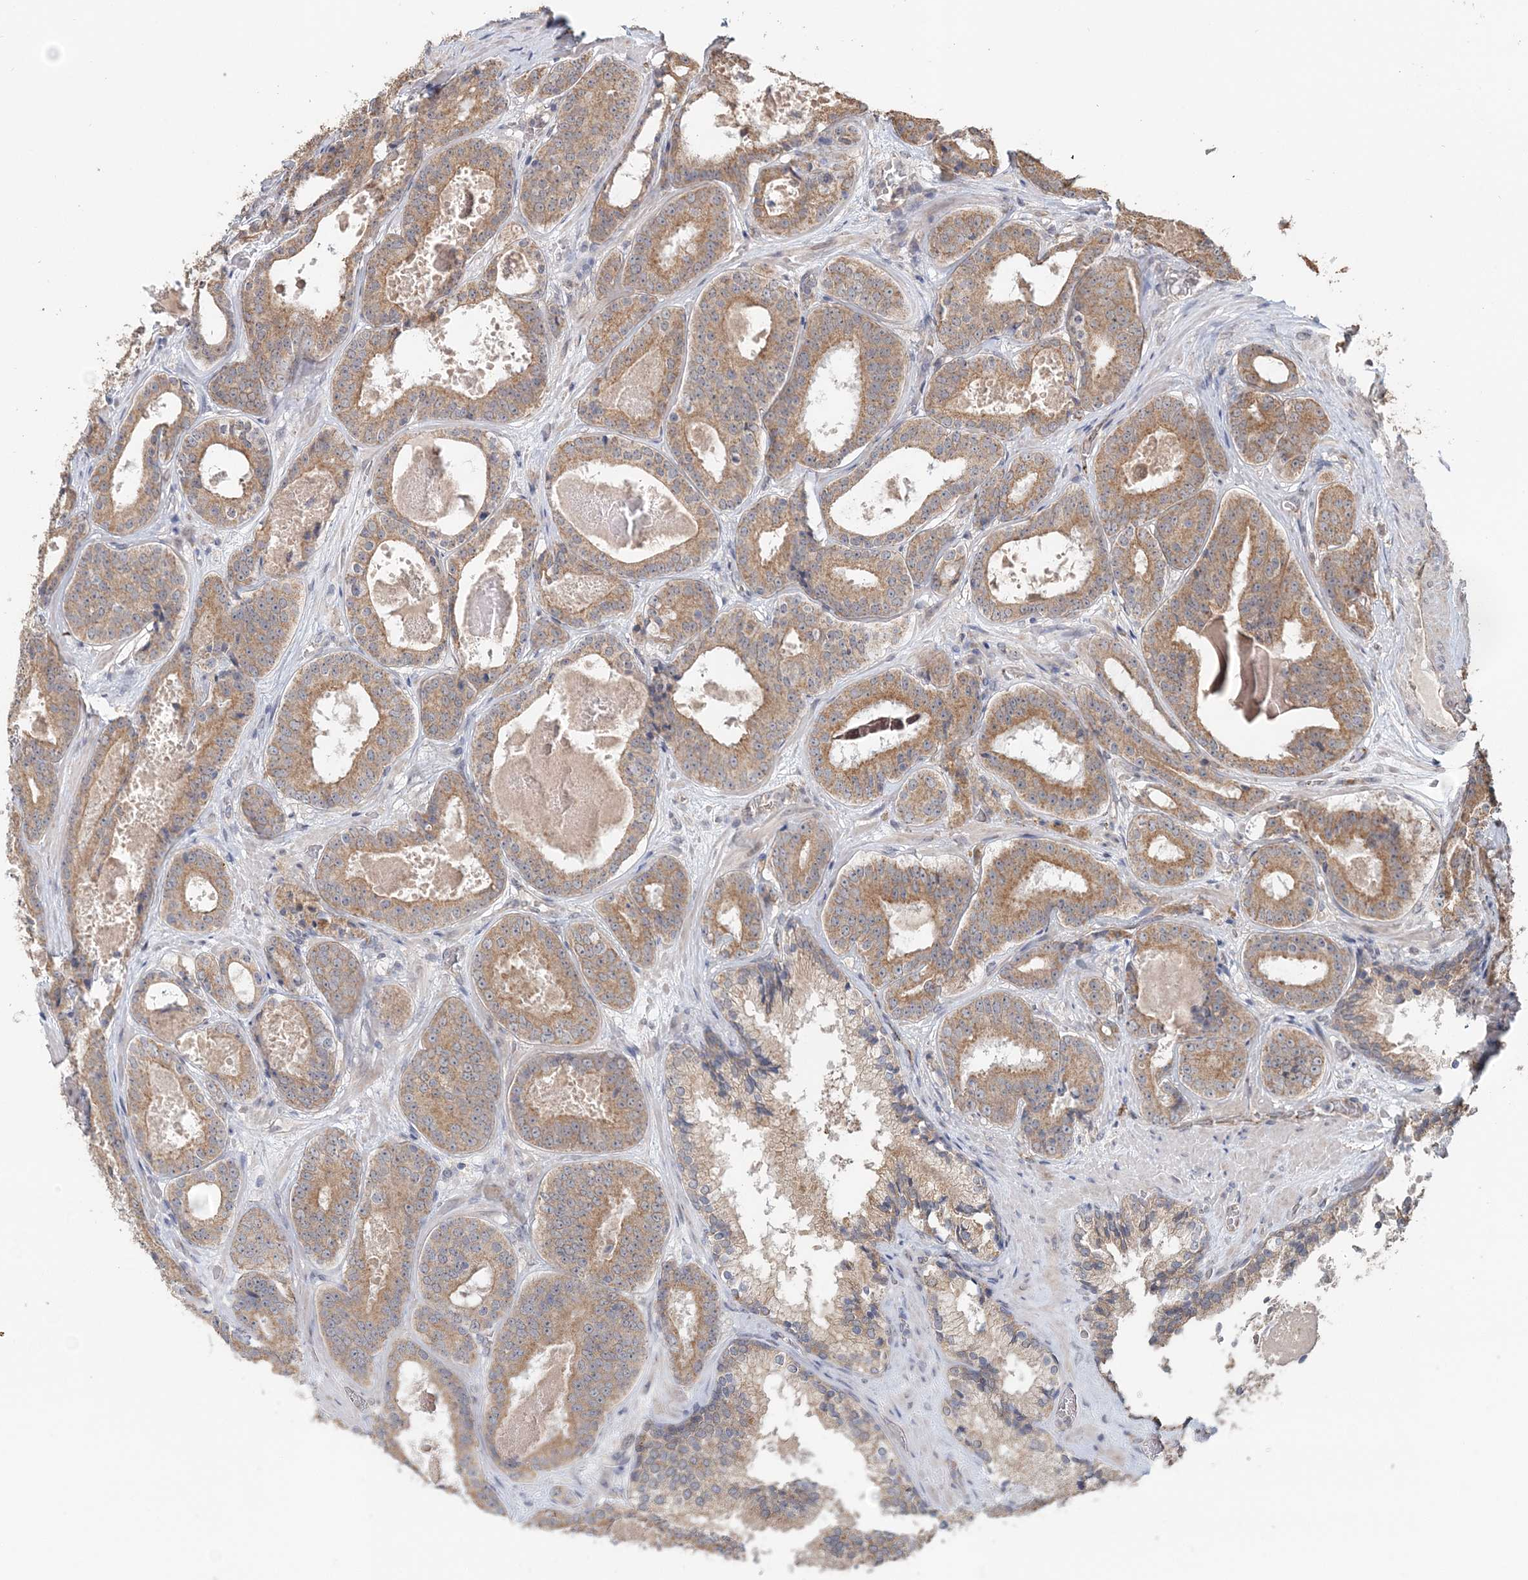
{"staining": {"intensity": "moderate", "quantity": ">75%", "location": "cytoplasmic/membranous"}, "tissue": "prostate cancer", "cell_type": "Tumor cells", "image_type": "cancer", "snomed": [{"axis": "morphology", "description": "Adenocarcinoma, High grade"}, {"axis": "topography", "description": "Prostate"}], "caption": "Immunohistochemistry (IHC) of prostate high-grade adenocarcinoma displays medium levels of moderate cytoplasmic/membranous expression in about >75% of tumor cells. (DAB IHC with brightfield microscopy, high magnification).", "gene": "FBXO38", "patient": {"sex": "male", "age": 57}}